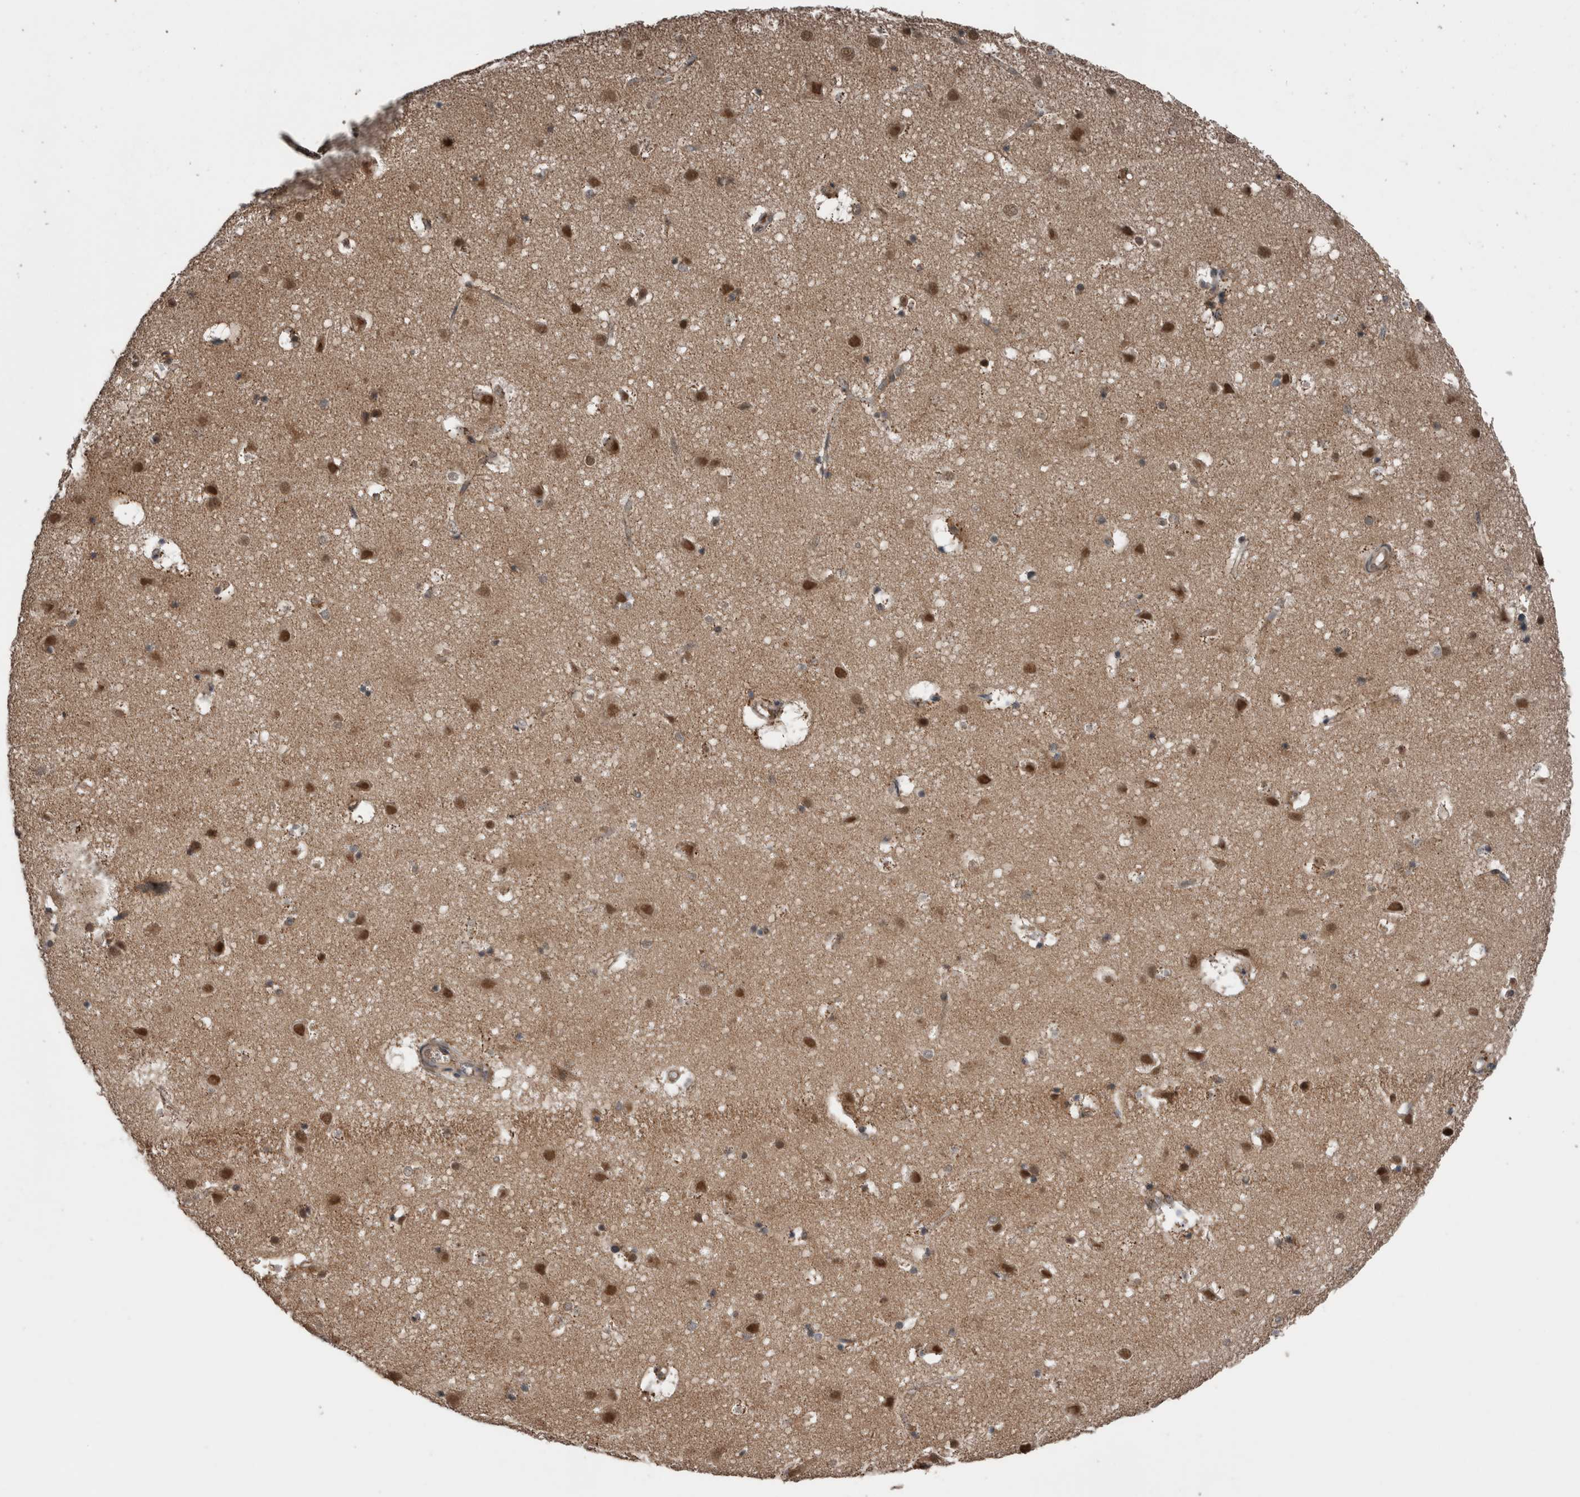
{"staining": {"intensity": "negative", "quantity": "none", "location": "none"}, "tissue": "cerebral cortex", "cell_type": "Endothelial cells", "image_type": "normal", "snomed": [{"axis": "morphology", "description": "Normal tissue, NOS"}, {"axis": "topography", "description": "Cerebral cortex"}], "caption": "This is a photomicrograph of IHC staining of unremarkable cerebral cortex, which shows no expression in endothelial cells.", "gene": "RIOK3", "patient": {"sex": "male", "age": 54}}